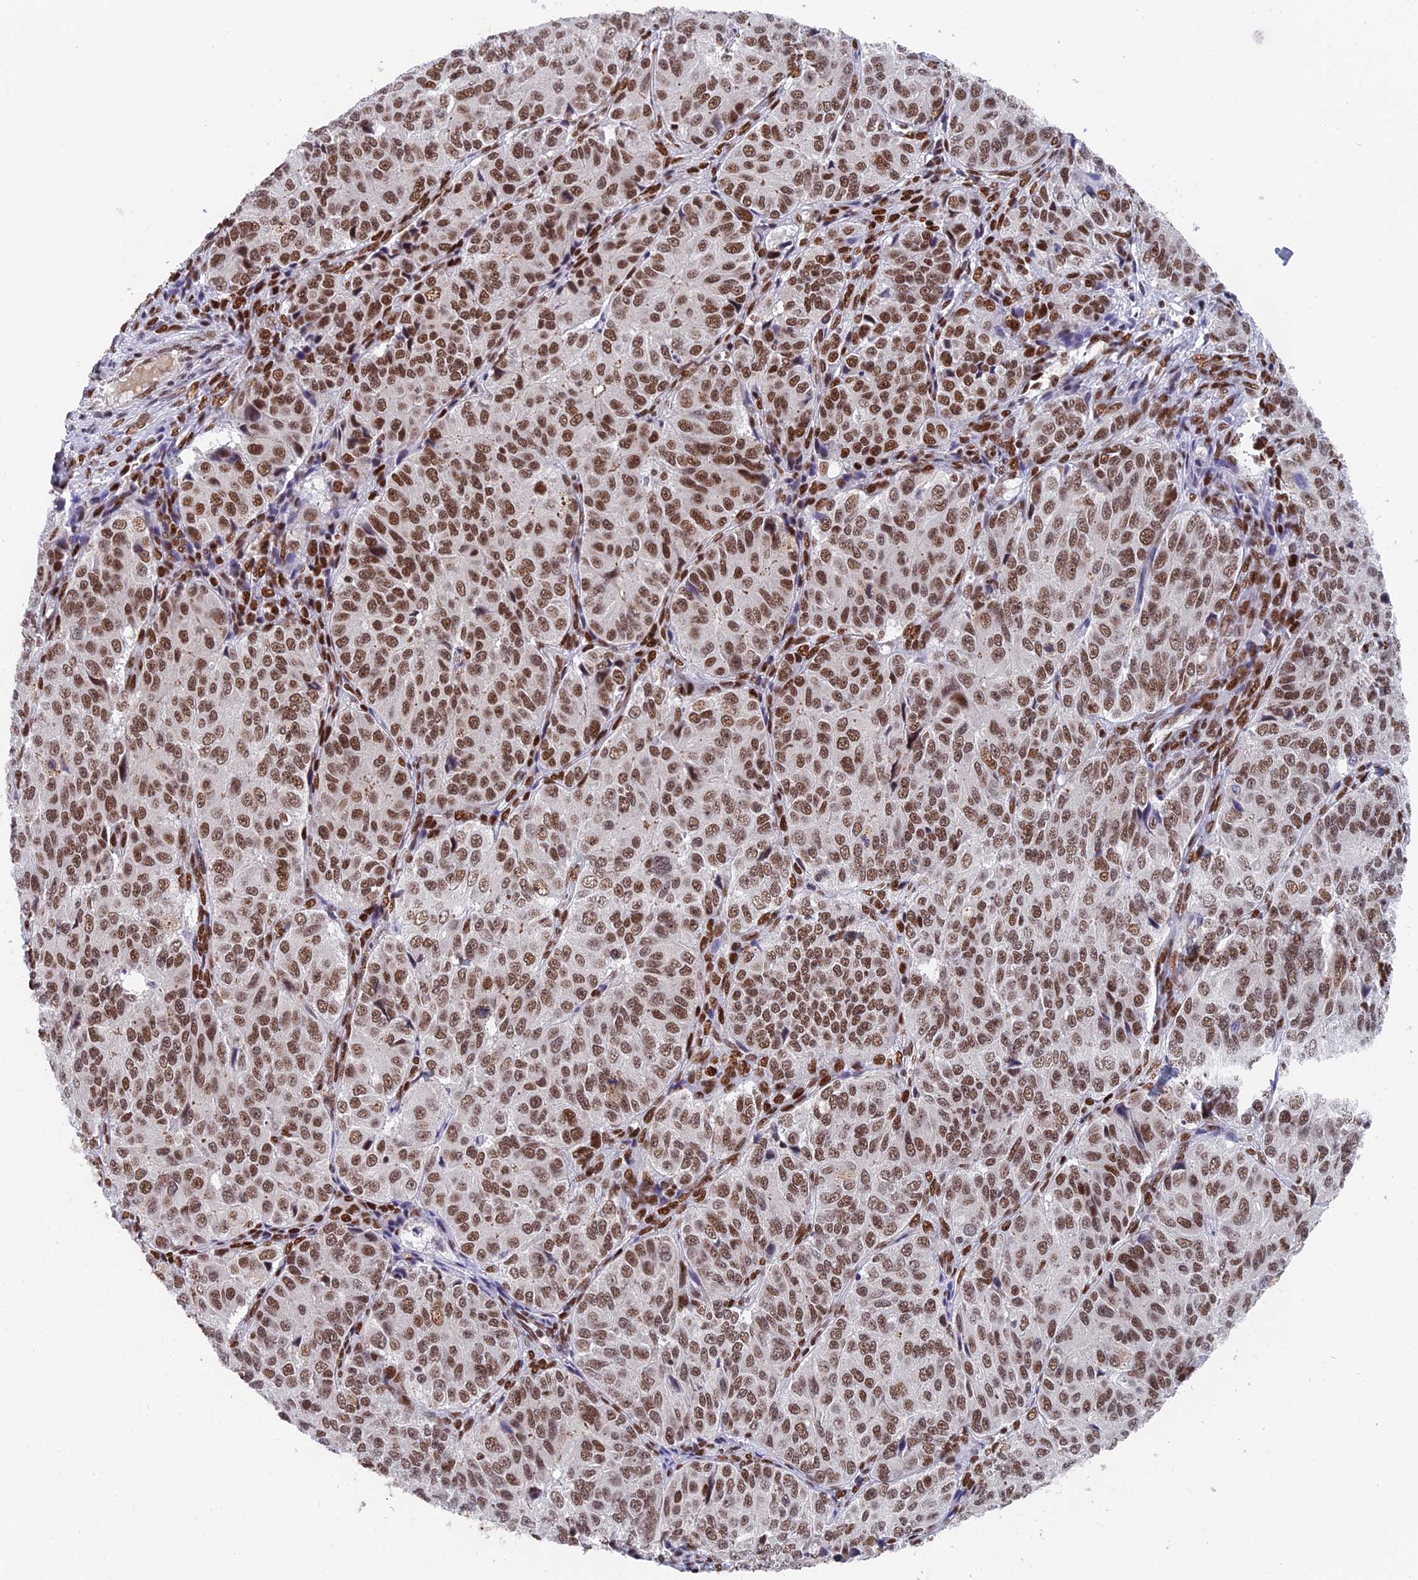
{"staining": {"intensity": "moderate", "quantity": ">75%", "location": "nuclear"}, "tissue": "ovarian cancer", "cell_type": "Tumor cells", "image_type": "cancer", "snomed": [{"axis": "morphology", "description": "Carcinoma, endometroid"}, {"axis": "topography", "description": "Ovary"}], "caption": "Human ovarian endometroid carcinoma stained with a protein marker exhibits moderate staining in tumor cells.", "gene": "EEF1AKMT3", "patient": {"sex": "female", "age": 51}}